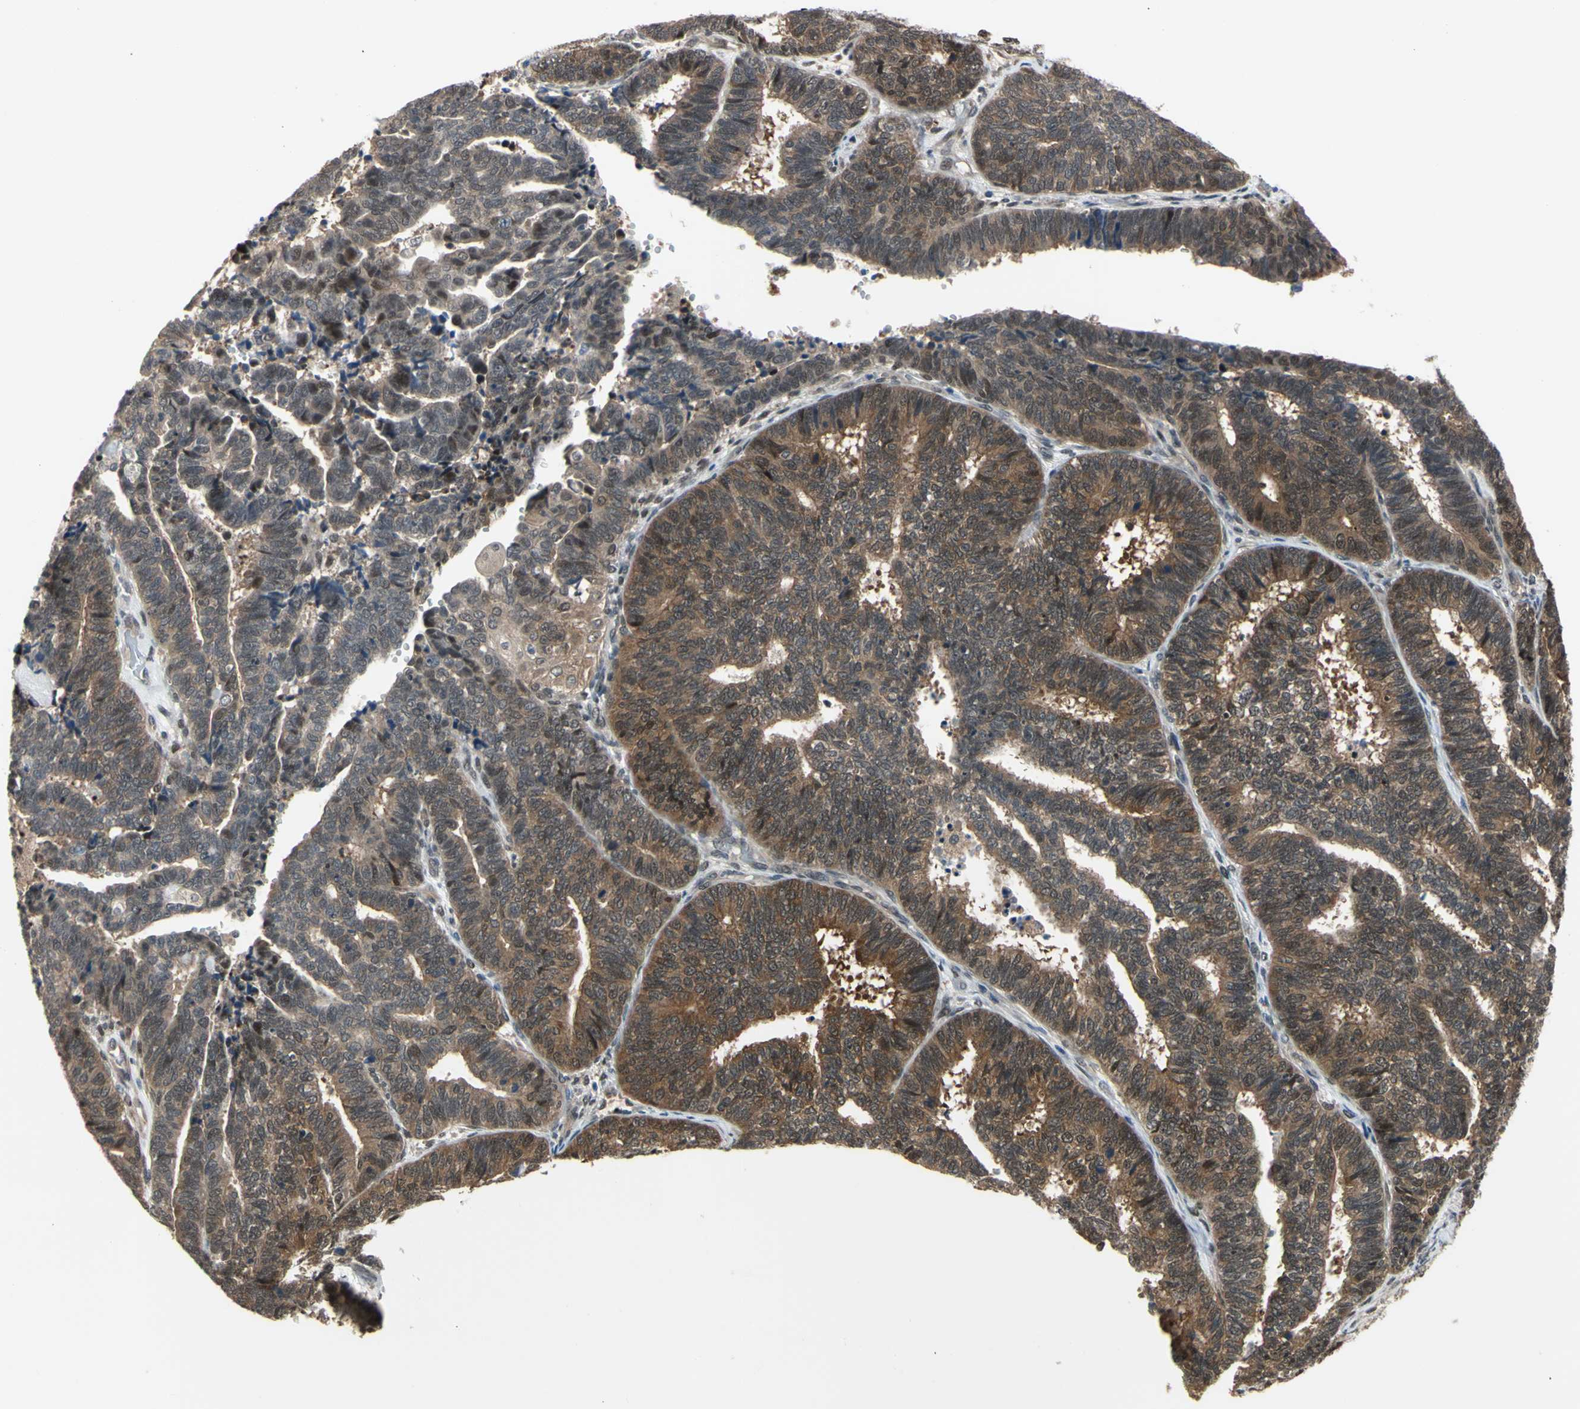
{"staining": {"intensity": "moderate", "quantity": ">75%", "location": "cytoplasmic/membranous,nuclear"}, "tissue": "endometrial cancer", "cell_type": "Tumor cells", "image_type": "cancer", "snomed": [{"axis": "morphology", "description": "Adenocarcinoma, NOS"}, {"axis": "topography", "description": "Endometrium"}], "caption": "Protein staining by immunohistochemistry reveals moderate cytoplasmic/membranous and nuclear expression in approximately >75% of tumor cells in adenocarcinoma (endometrial). Nuclei are stained in blue.", "gene": "HSPA4", "patient": {"sex": "female", "age": 70}}